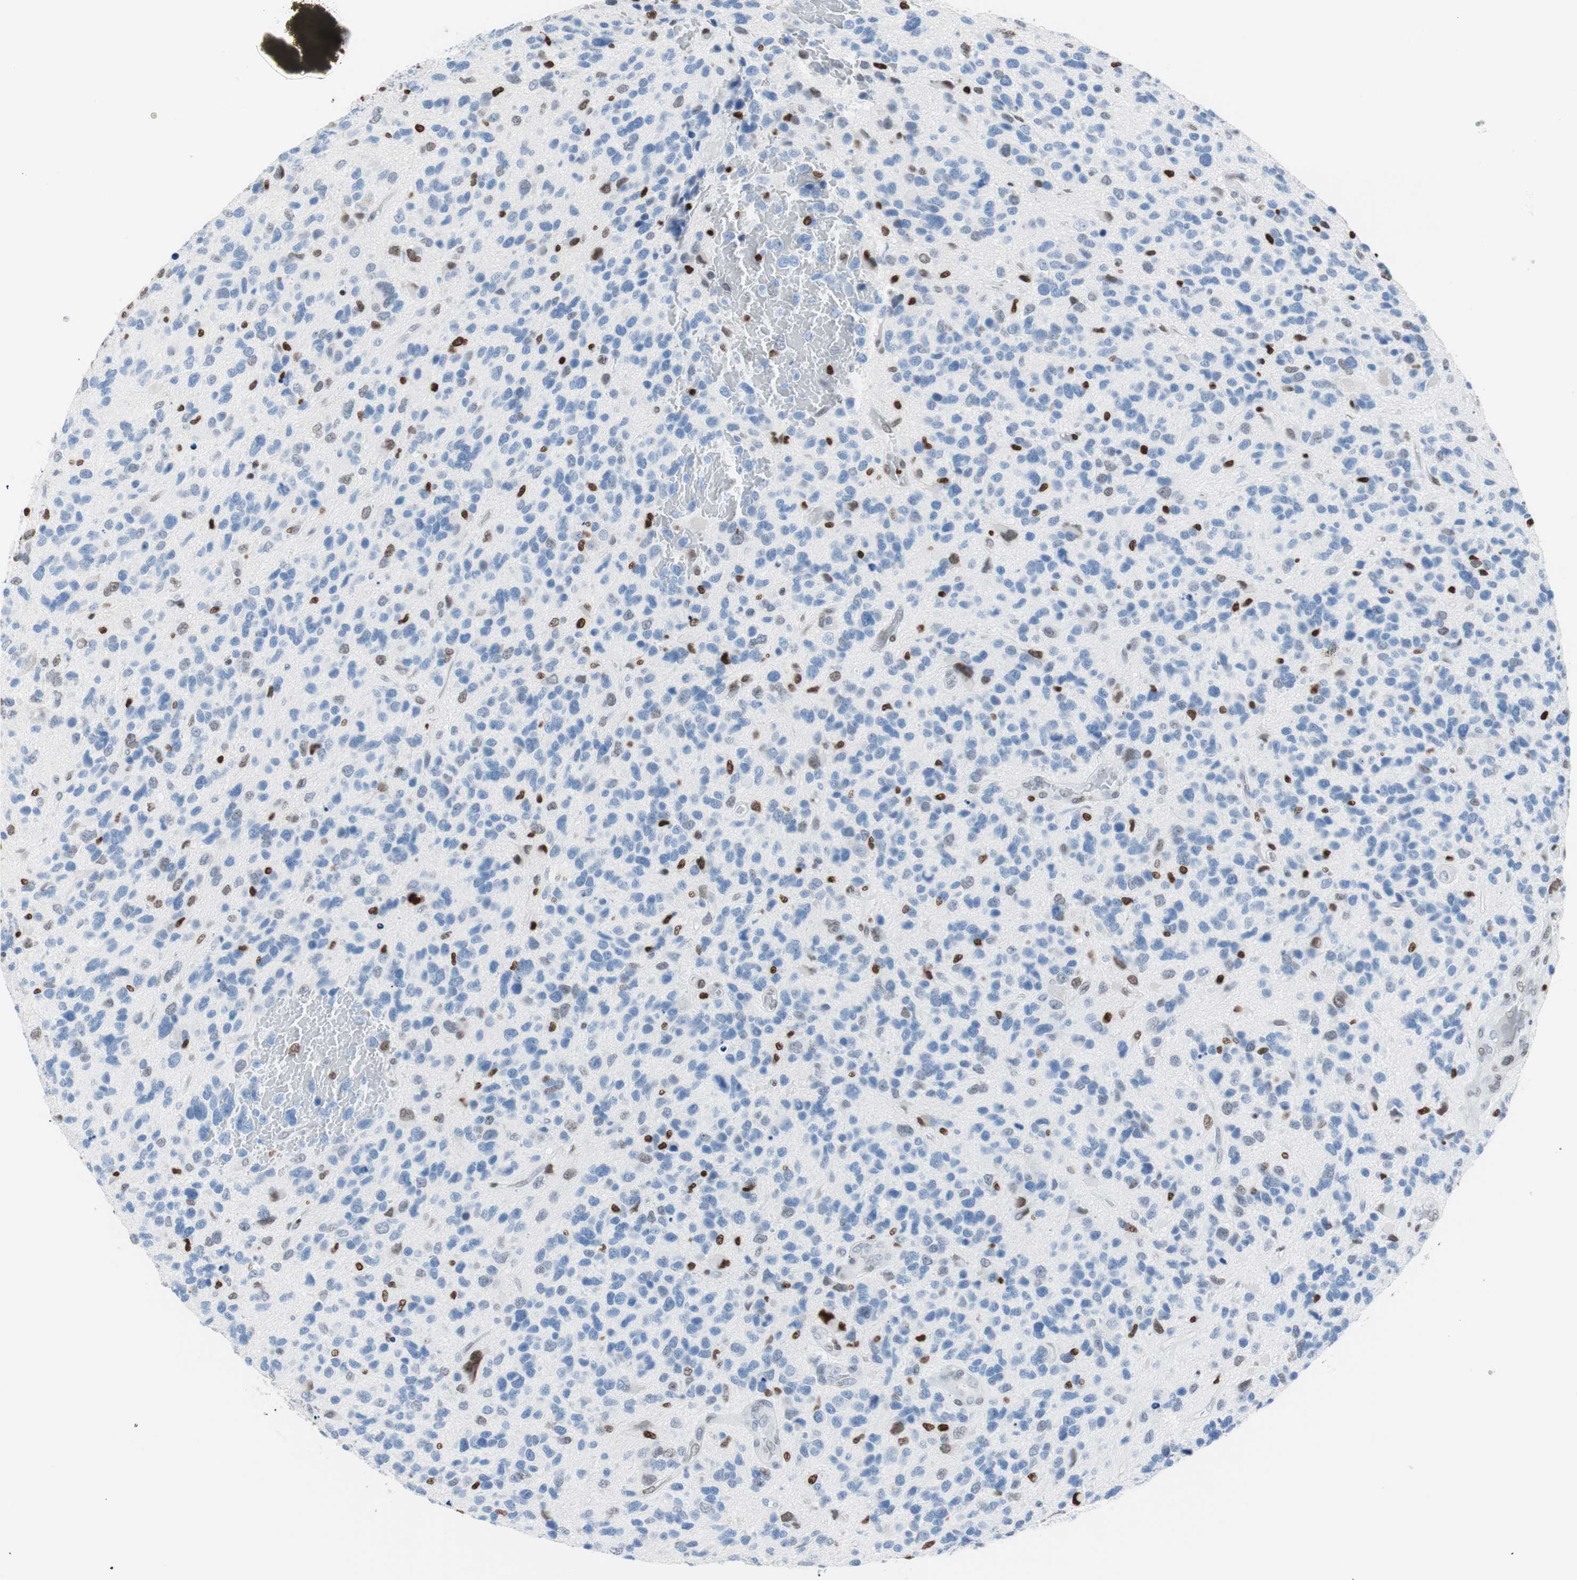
{"staining": {"intensity": "strong", "quantity": "<25%", "location": "nuclear"}, "tissue": "glioma", "cell_type": "Tumor cells", "image_type": "cancer", "snomed": [{"axis": "morphology", "description": "Glioma, malignant, High grade"}, {"axis": "topography", "description": "Brain"}], "caption": "Malignant high-grade glioma stained with a protein marker exhibits strong staining in tumor cells.", "gene": "CEBPB", "patient": {"sex": "female", "age": 58}}